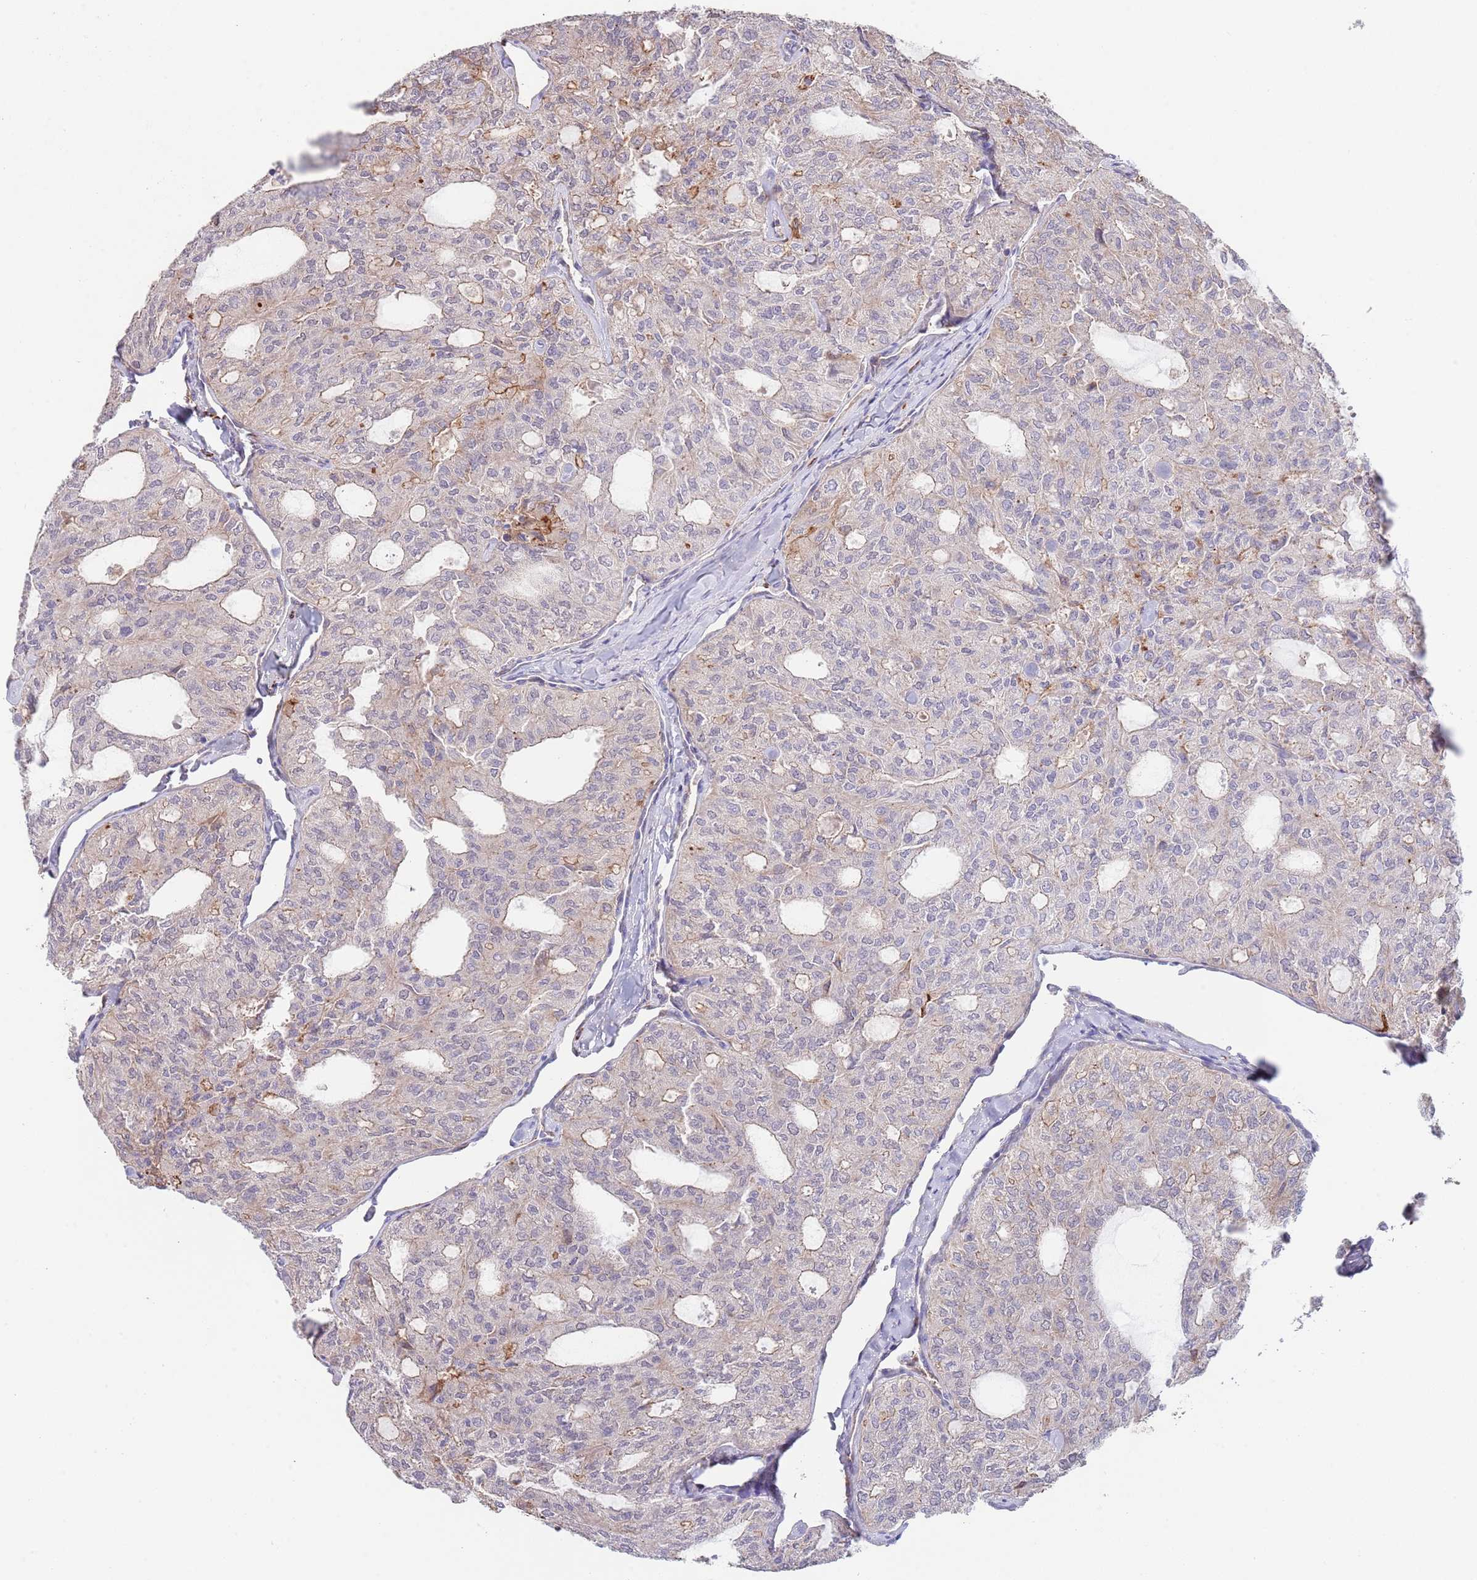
{"staining": {"intensity": "negative", "quantity": "none", "location": "none"}, "tissue": "thyroid cancer", "cell_type": "Tumor cells", "image_type": "cancer", "snomed": [{"axis": "morphology", "description": "Follicular adenoma carcinoma, NOS"}, {"axis": "topography", "description": "Thyroid gland"}], "caption": "DAB (3,3'-diaminobenzidine) immunohistochemical staining of human follicular adenoma carcinoma (thyroid) demonstrates no significant positivity in tumor cells.", "gene": "BPNT1", "patient": {"sex": "male", "age": 75}}